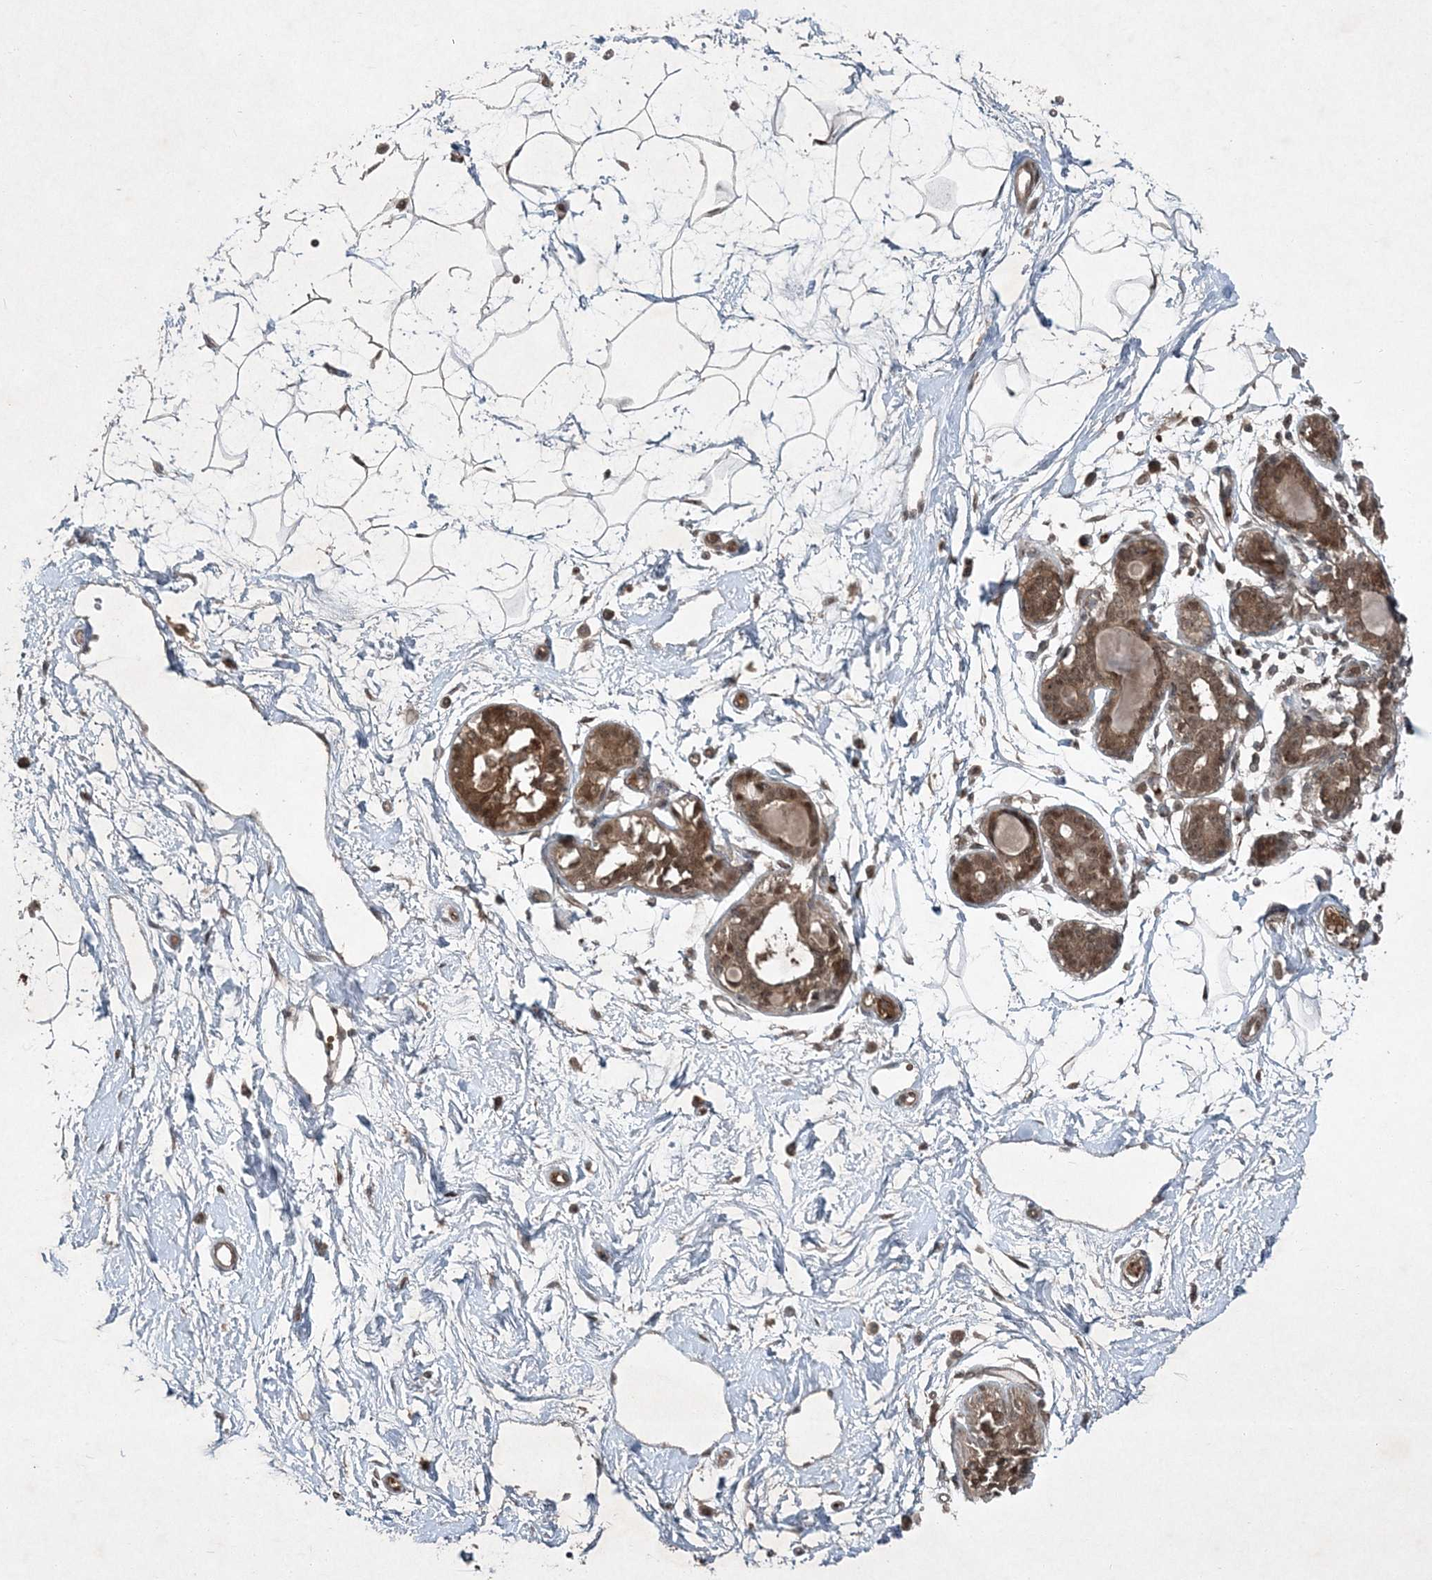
{"staining": {"intensity": "weak", "quantity": ">75%", "location": "cytoplasmic/membranous,nuclear"}, "tissue": "breast", "cell_type": "Adipocytes", "image_type": "normal", "snomed": [{"axis": "morphology", "description": "Normal tissue, NOS"}, {"axis": "topography", "description": "Breast"}], "caption": "Immunohistochemical staining of unremarkable human breast exhibits weak cytoplasmic/membranous,nuclear protein expression in approximately >75% of adipocytes.", "gene": "FBXL17", "patient": {"sex": "female", "age": 45}}